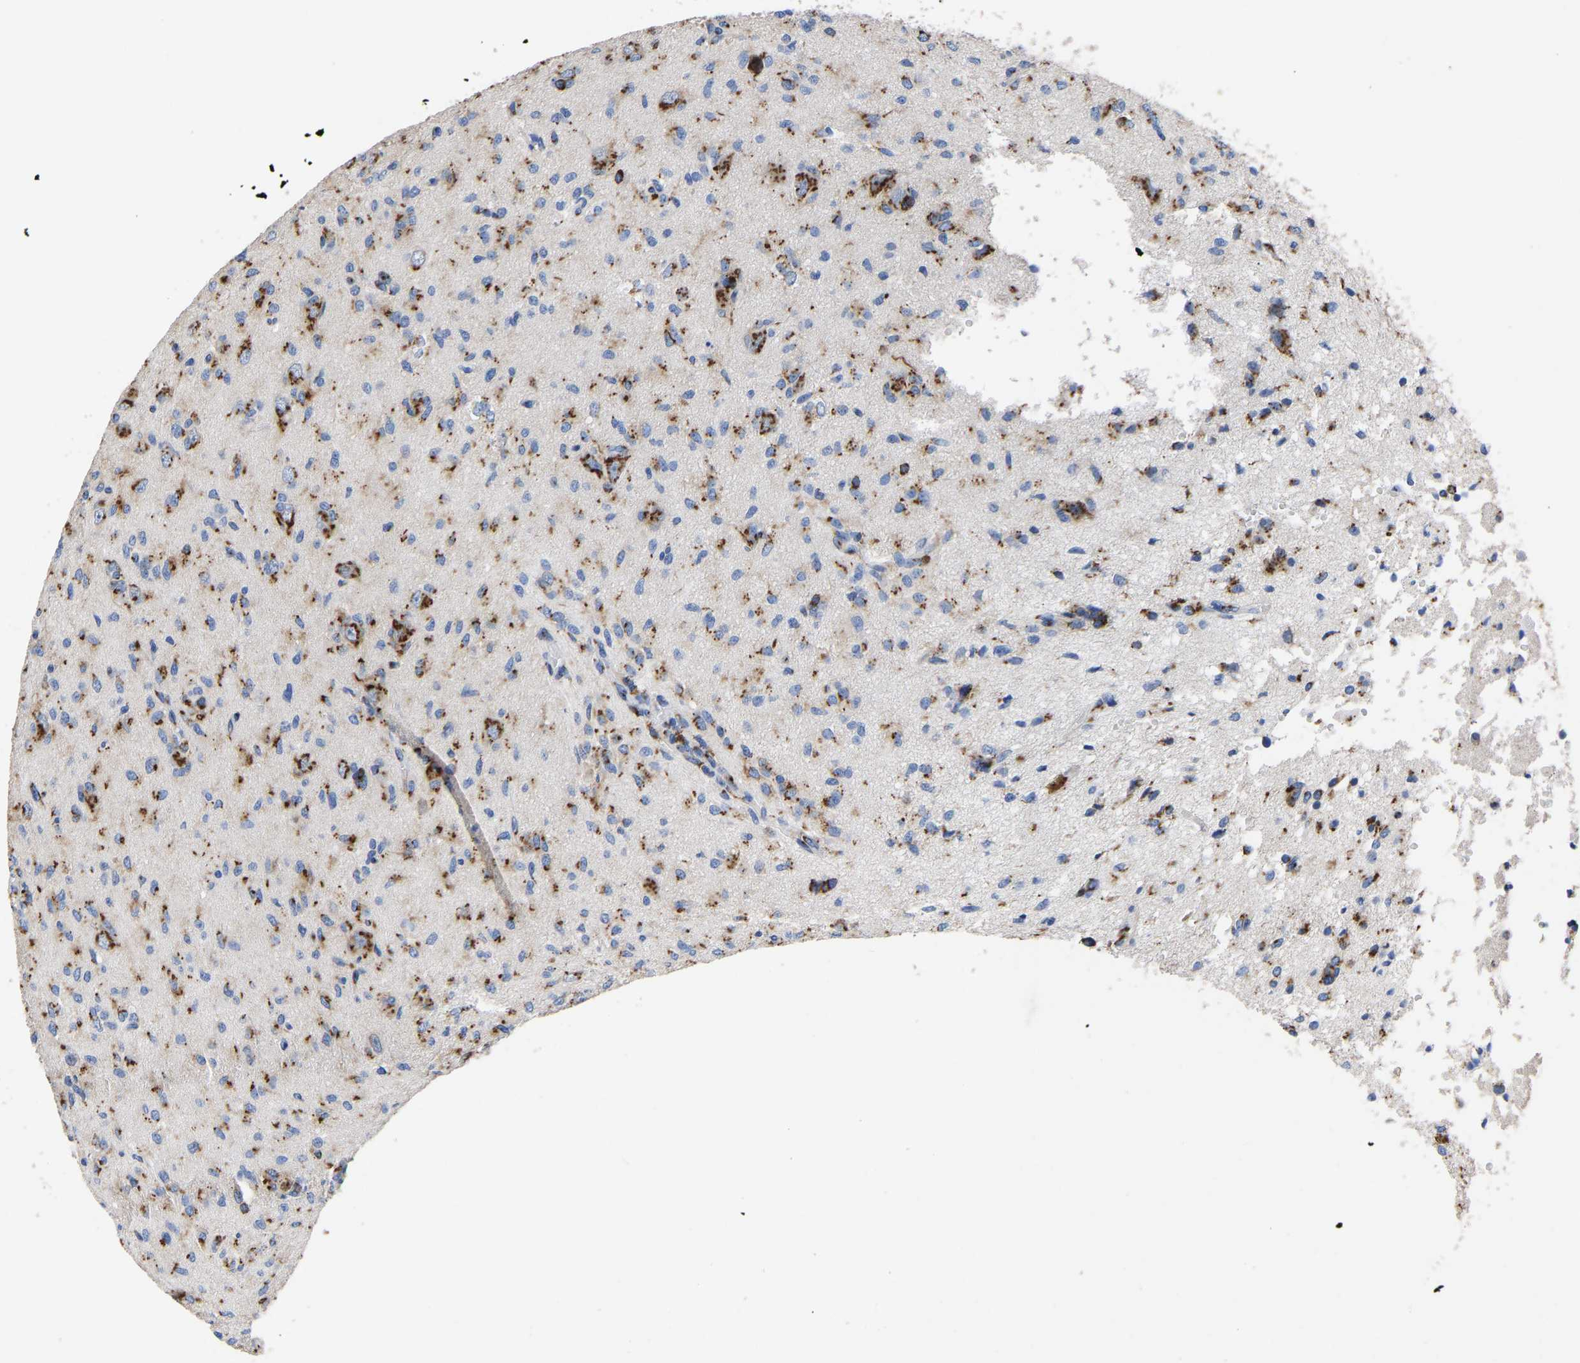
{"staining": {"intensity": "moderate", "quantity": "25%-75%", "location": "cytoplasmic/membranous"}, "tissue": "glioma", "cell_type": "Tumor cells", "image_type": "cancer", "snomed": [{"axis": "morphology", "description": "Glioma, malignant, High grade"}, {"axis": "topography", "description": "Brain"}], "caption": "Immunohistochemical staining of glioma displays medium levels of moderate cytoplasmic/membranous staining in about 25%-75% of tumor cells.", "gene": "TMEM87A", "patient": {"sex": "female", "age": 59}}